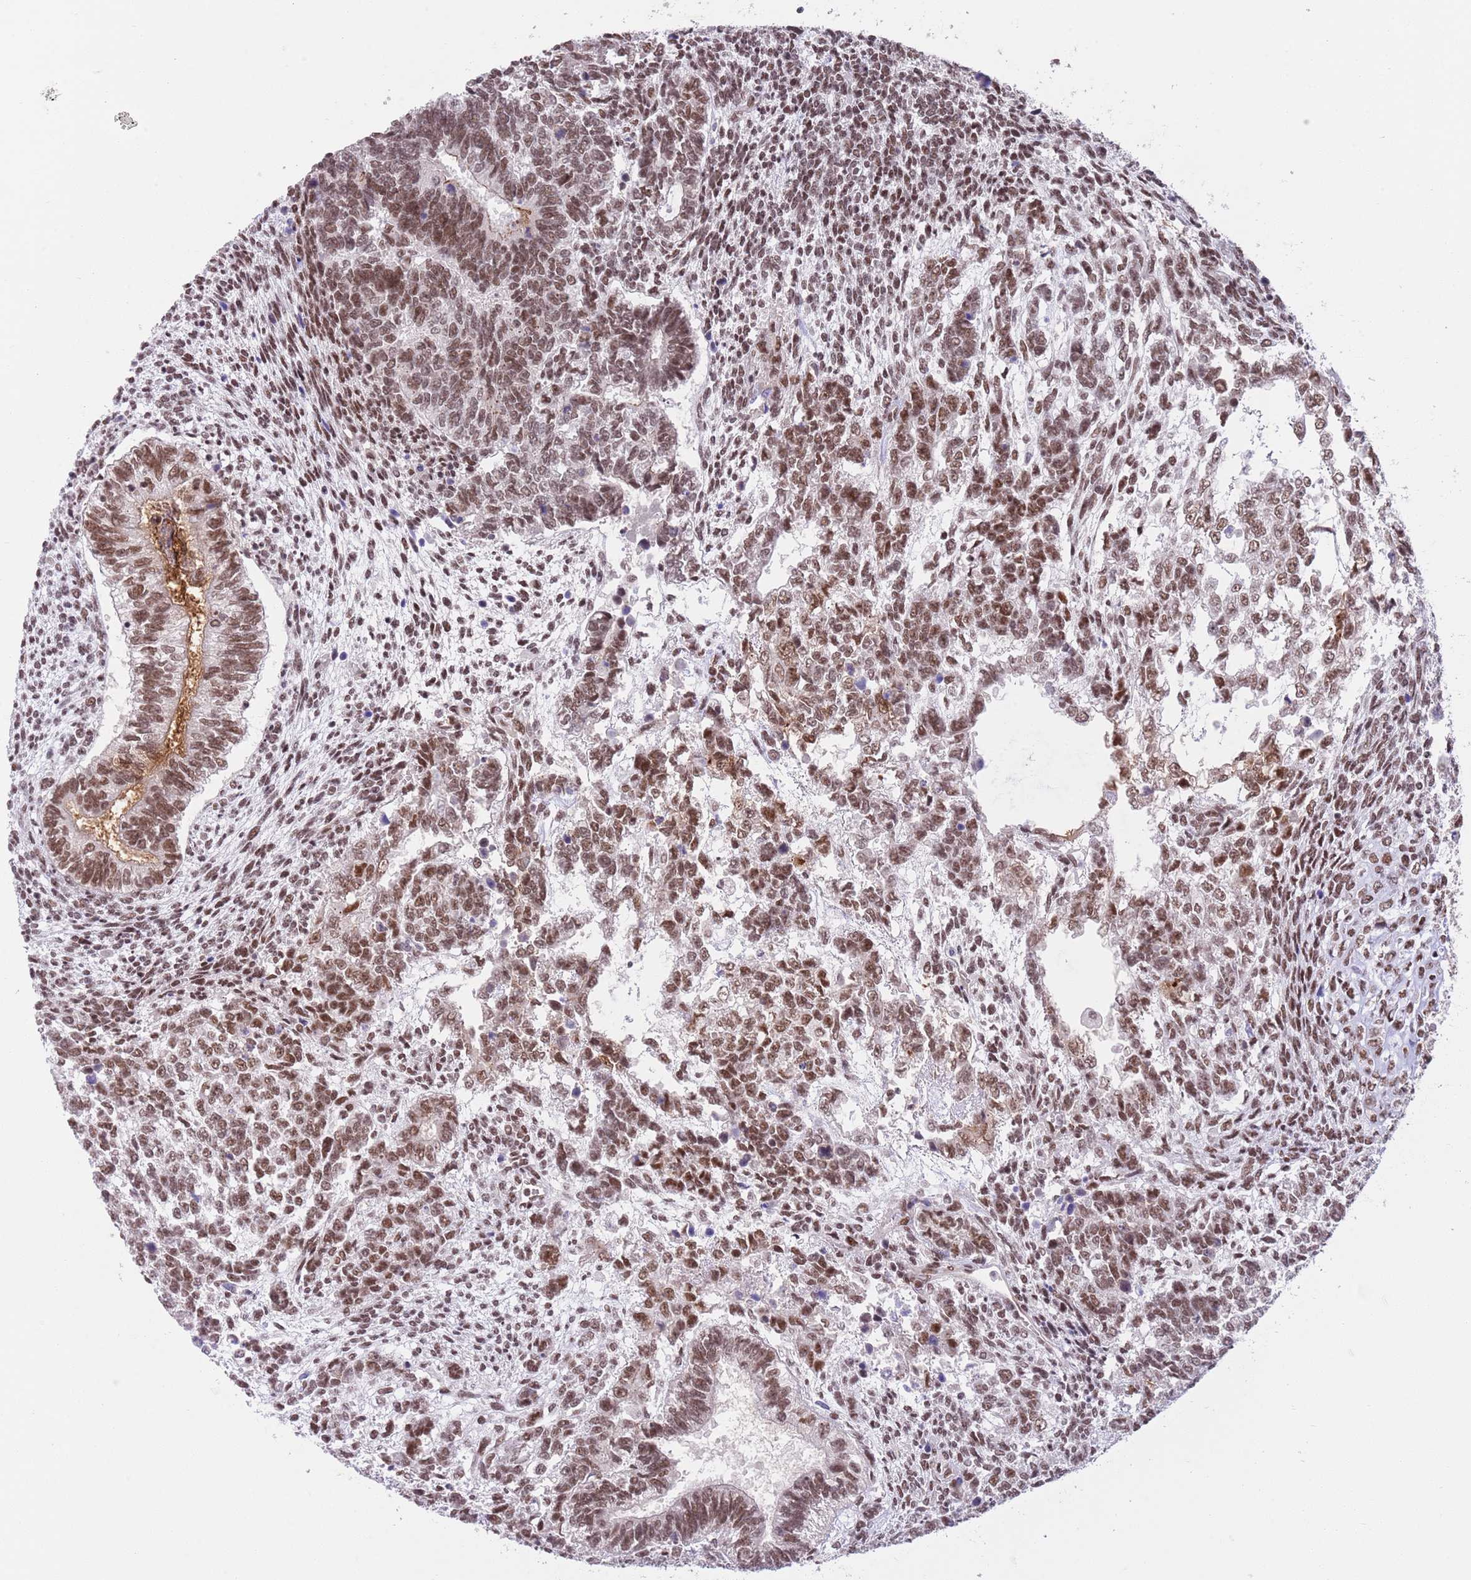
{"staining": {"intensity": "moderate", "quantity": ">75%", "location": "nuclear"}, "tissue": "testis cancer", "cell_type": "Tumor cells", "image_type": "cancer", "snomed": [{"axis": "morphology", "description": "Carcinoma, Embryonal, NOS"}, {"axis": "topography", "description": "Testis"}], "caption": "Human testis cancer (embryonal carcinoma) stained with a brown dye reveals moderate nuclear positive expression in approximately >75% of tumor cells.", "gene": "RFX1", "patient": {"sex": "male", "age": 23}}